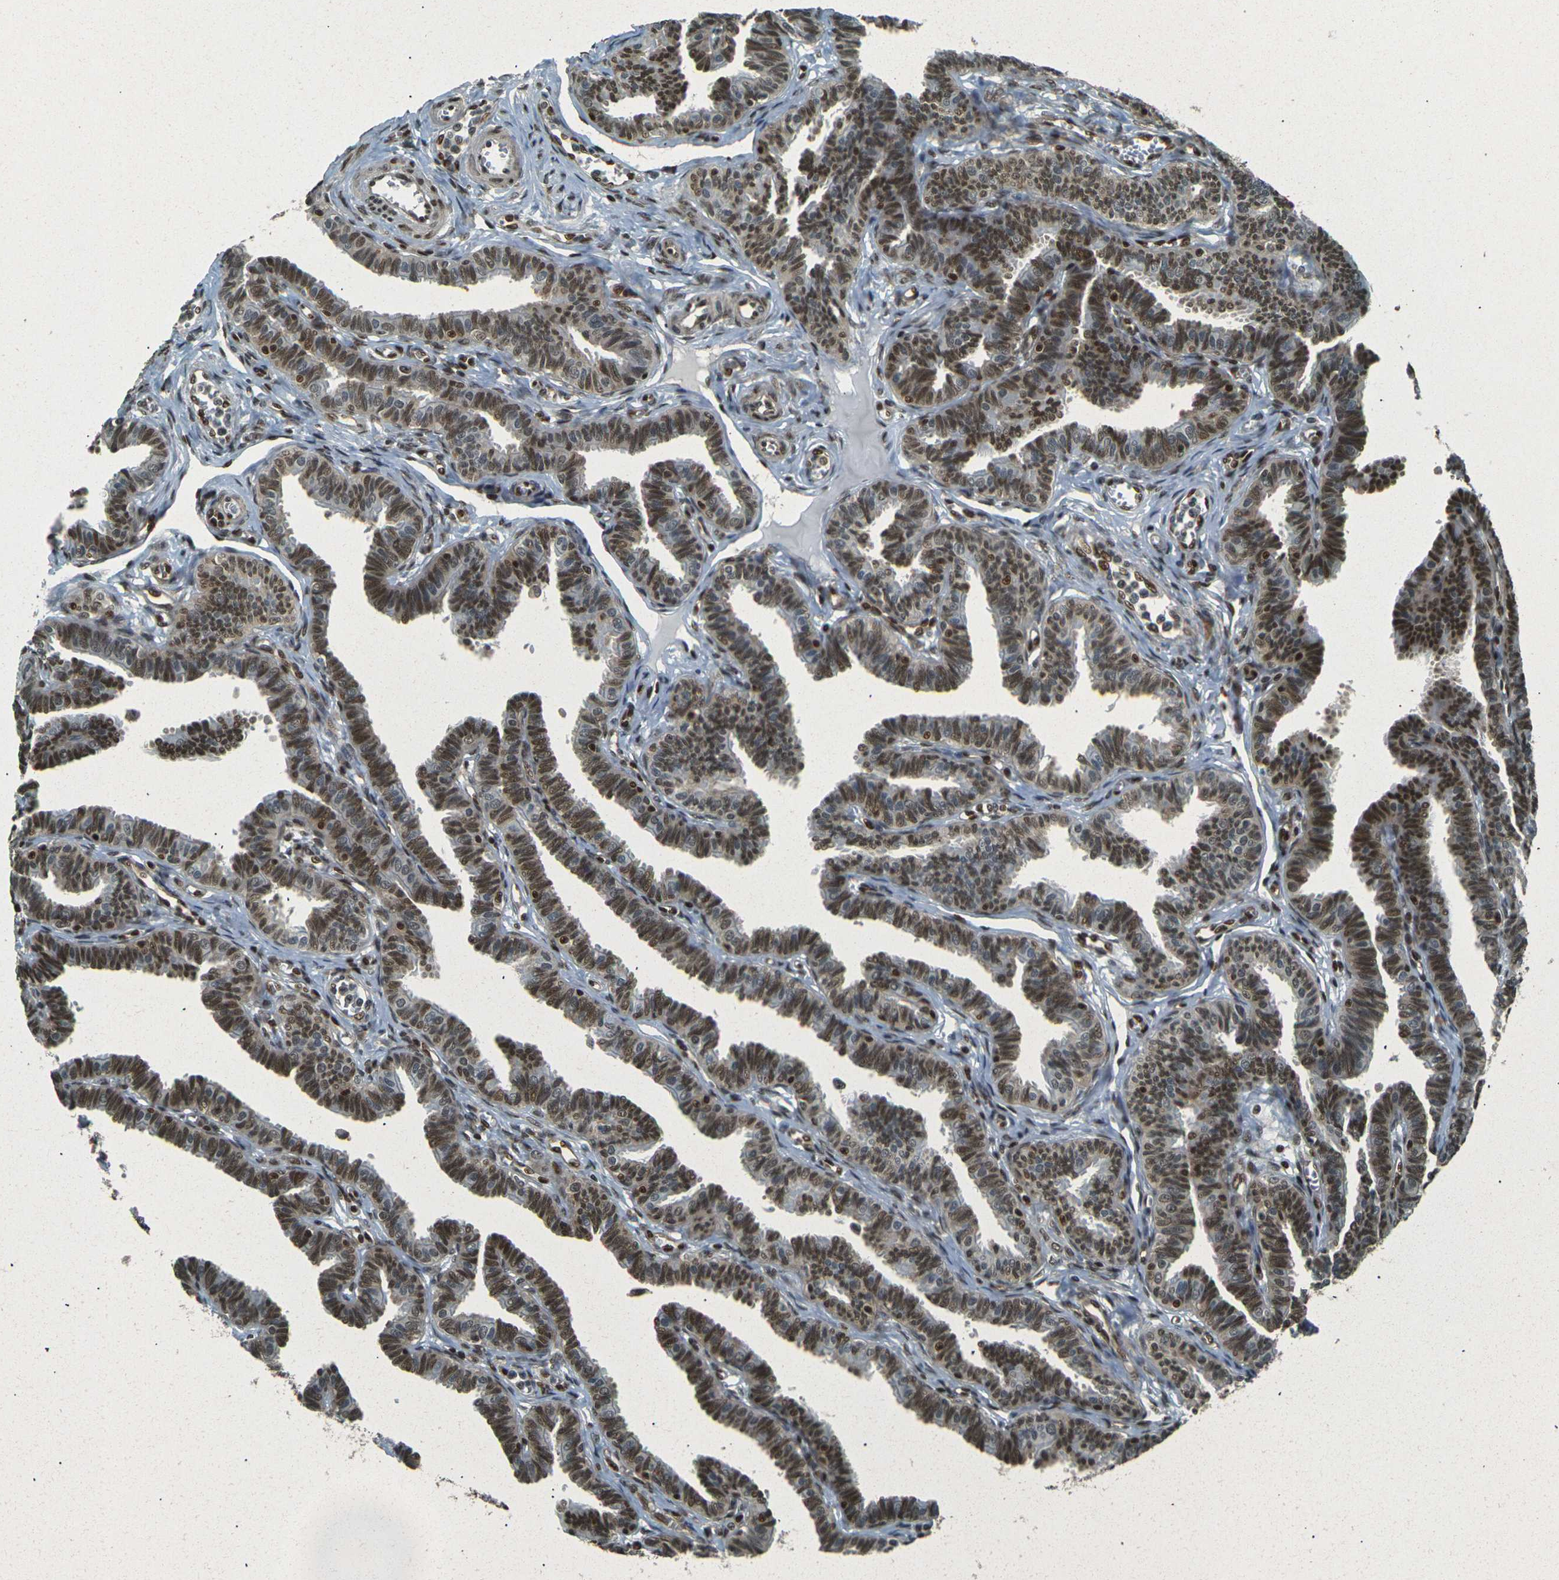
{"staining": {"intensity": "moderate", "quantity": ">75%", "location": "nuclear"}, "tissue": "fallopian tube", "cell_type": "Glandular cells", "image_type": "normal", "snomed": [{"axis": "morphology", "description": "Normal tissue, NOS"}, {"axis": "topography", "description": "Fallopian tube"}, {"axis": "topography", "description": "Ovary"}], "caption": "DAB immunohistochemical staining of benign fallopian tube exhibits moderate nuclear protein expression in approximately >75% of glandular cells.", "gene": "NHEJ1", "patient": {"sex": "female", "age": 23}}